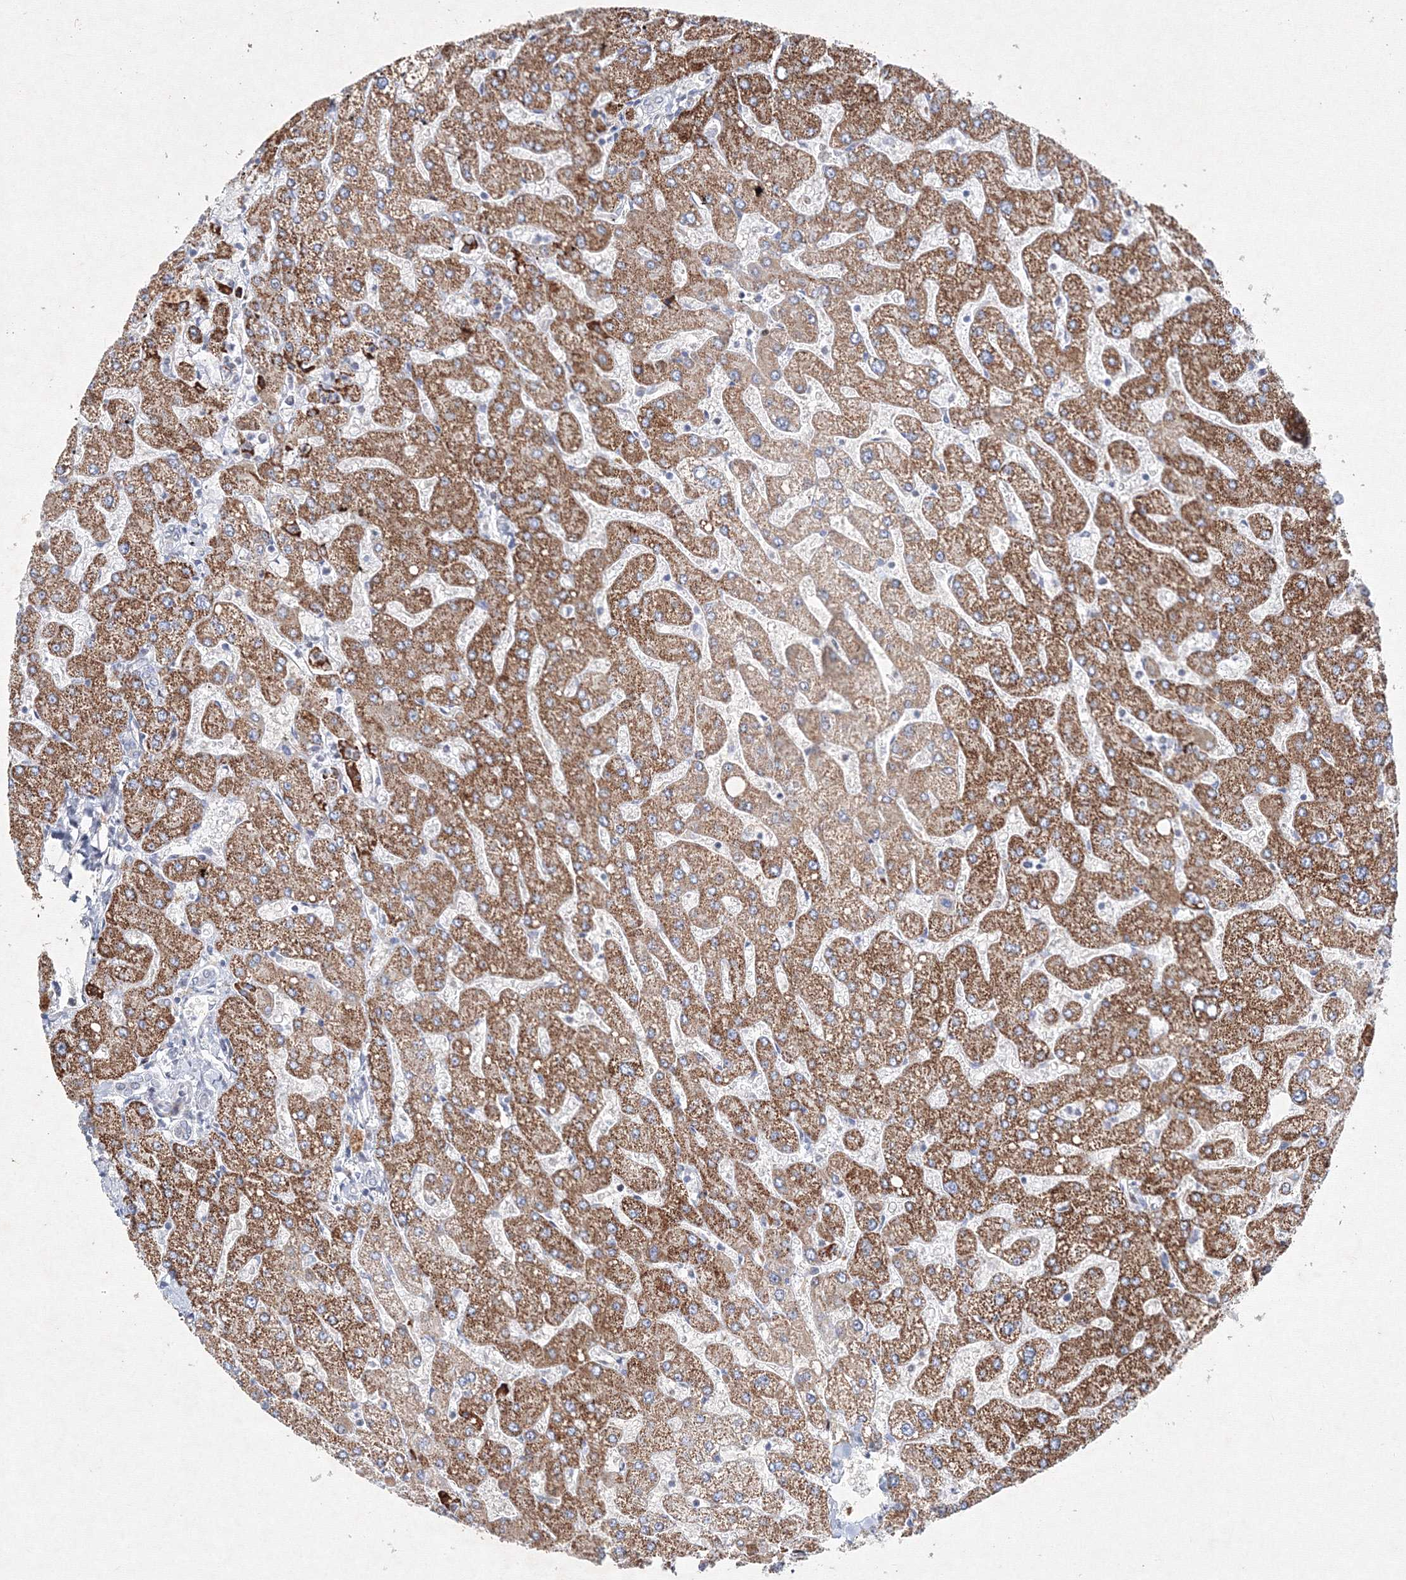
{"staining": {"intensity": "negative", "quantity": "none", "location": "none"}, "tissue": "liver", "cell_type": "Cholangiocytes", "image_type": "normal", "snomed": [{"axis": "morphology", "description": "Normal tissue, NOS"}, {"axis": "topography", "description": "Liver"}], "caption": "Immunohistochemical staining of benign liver exhibits no significant positivity in cholangiocytes.", "gene": "CXXC4", "patient": {"sex": "male", "age": 55}}